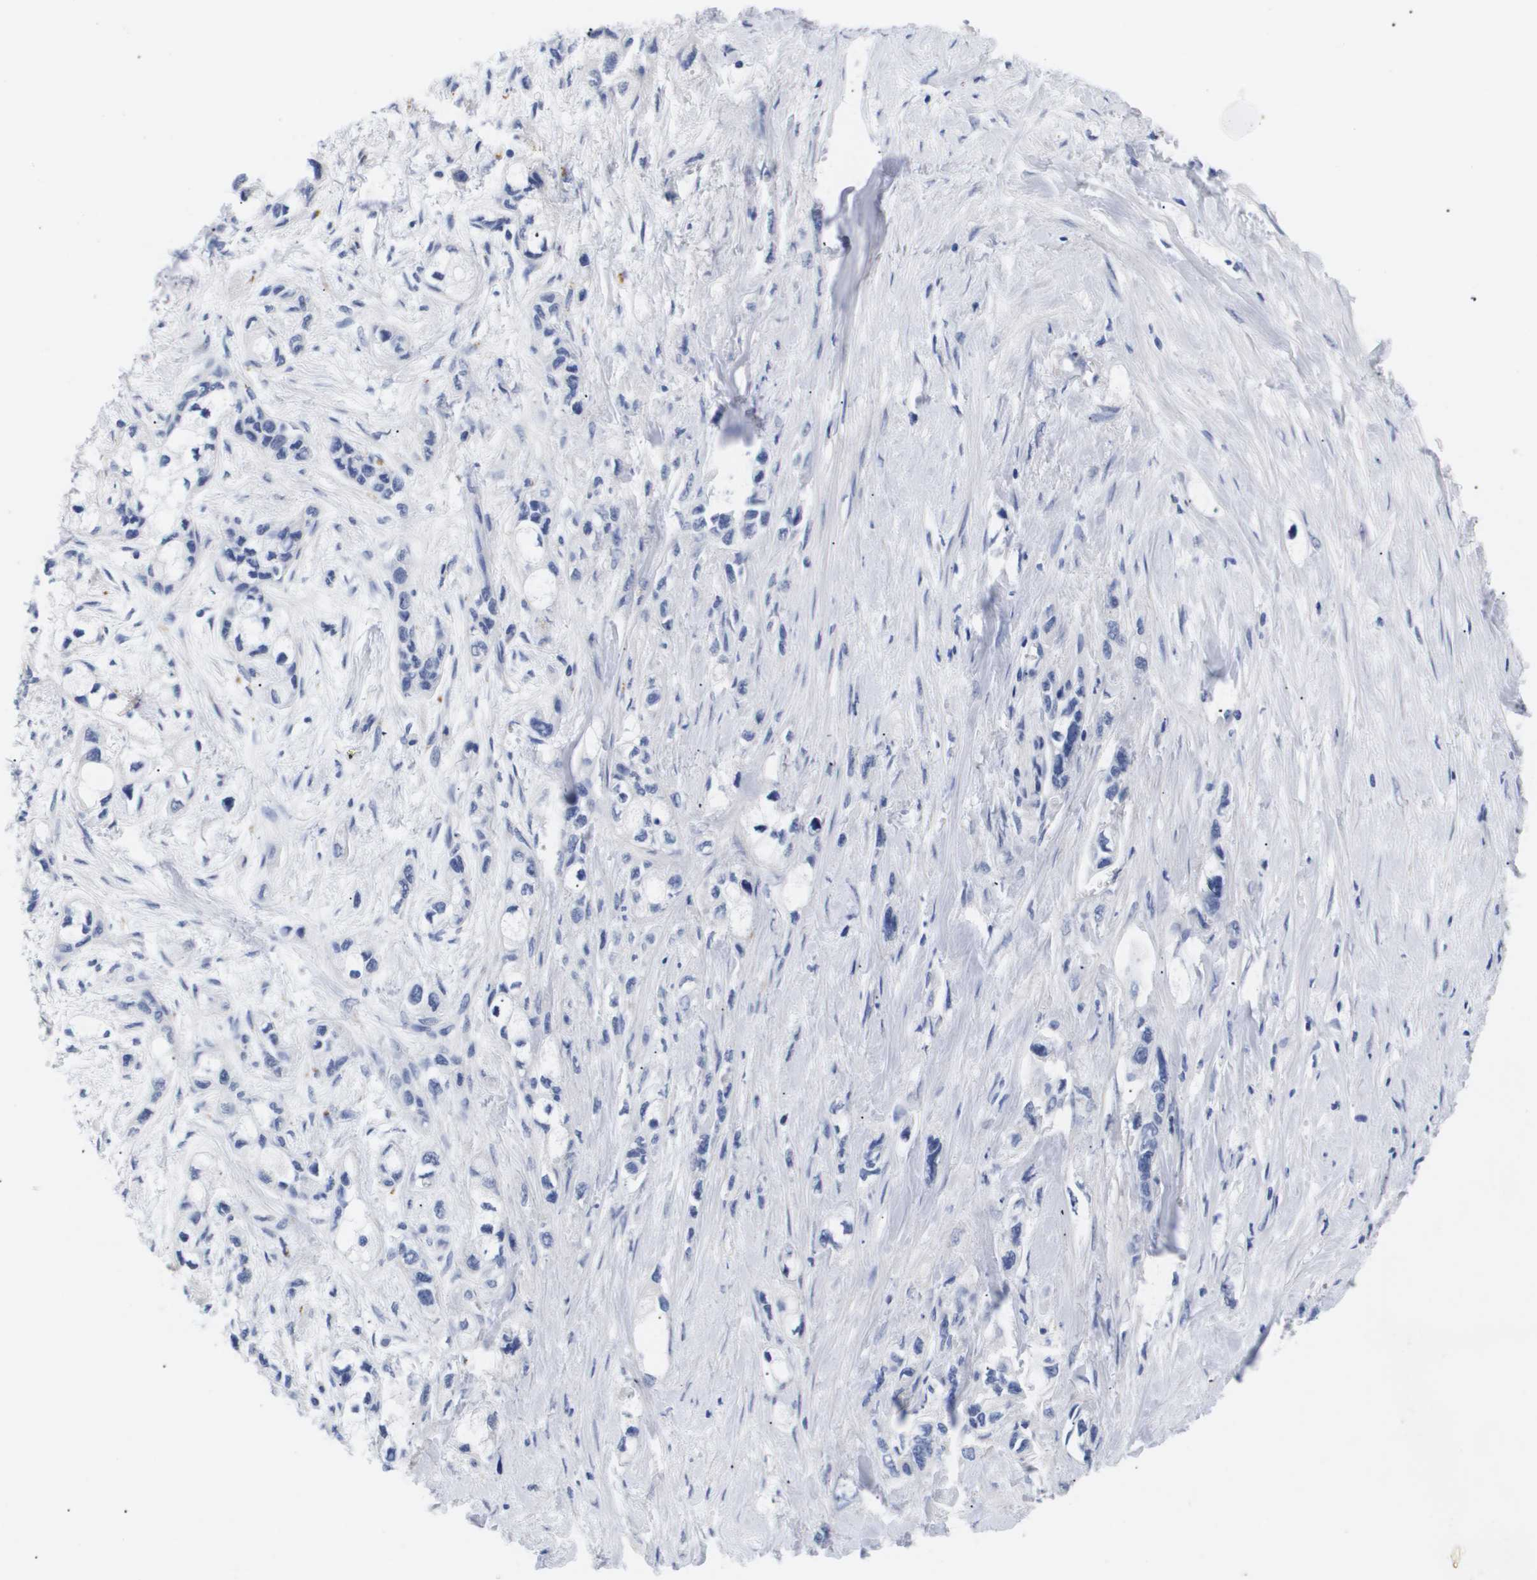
{"staining": {"intensity": "negative", "quantity": "none", "location": "none"}, "tissue": "pancreatic cancer", "cell_type": "Tumor cells", "image_type": "cancer", "snomed": [{"axis": "morphology", "description": "Adenocarcinoma, NOS"}, {"axis": "topography", "description": "Pancreas"}], "caption": "The photomicrograph reveals no staining of tumor cells in pancreatic cancer. (DAB (3,3'-diaminobenzidine) immunohistochemistry visualized using brightfield microscopy, high magnification).", "gene": "ATP6V0A4", "patient": {"sex": "male", "age": 74}}